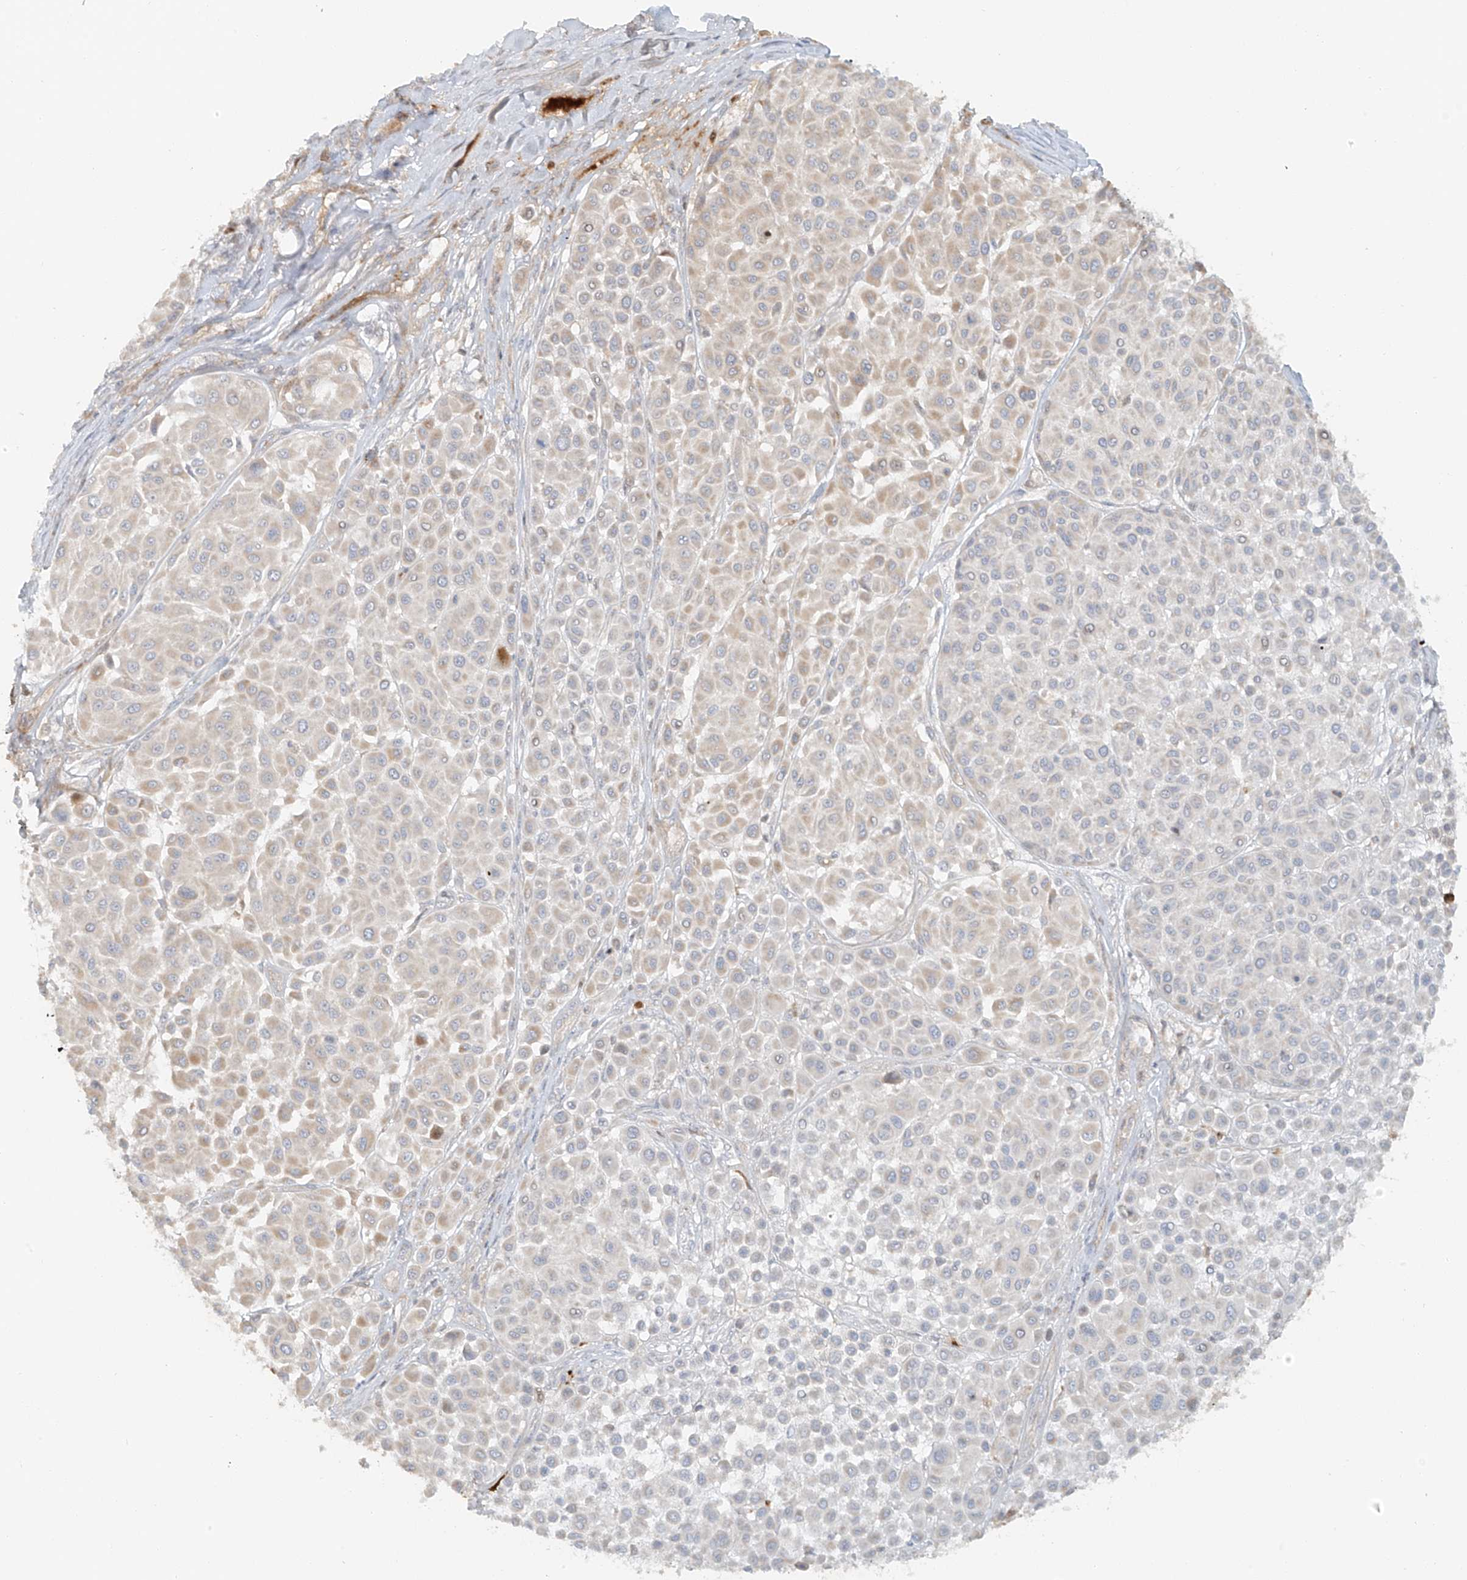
{"staining": {"intensity": "negative", "quantity": "none", "location": "none"}, "tissue": "melanoma", "cell_type": "Tumor cells", "image_type": "cancer", "snomed": [{"axis": "morphology", "description": "Malignant melanoma, Metastatic site"}, {"axis": "topography", "description": "Soft tissue"}], "caption": "Immunohistochemistry (IHC) image of melanoma stained for a protein (brown), which demonstrates no expression in tumor cells.", "gene": "MIPEP", "patient": {"sex": "male", "age": 41}}